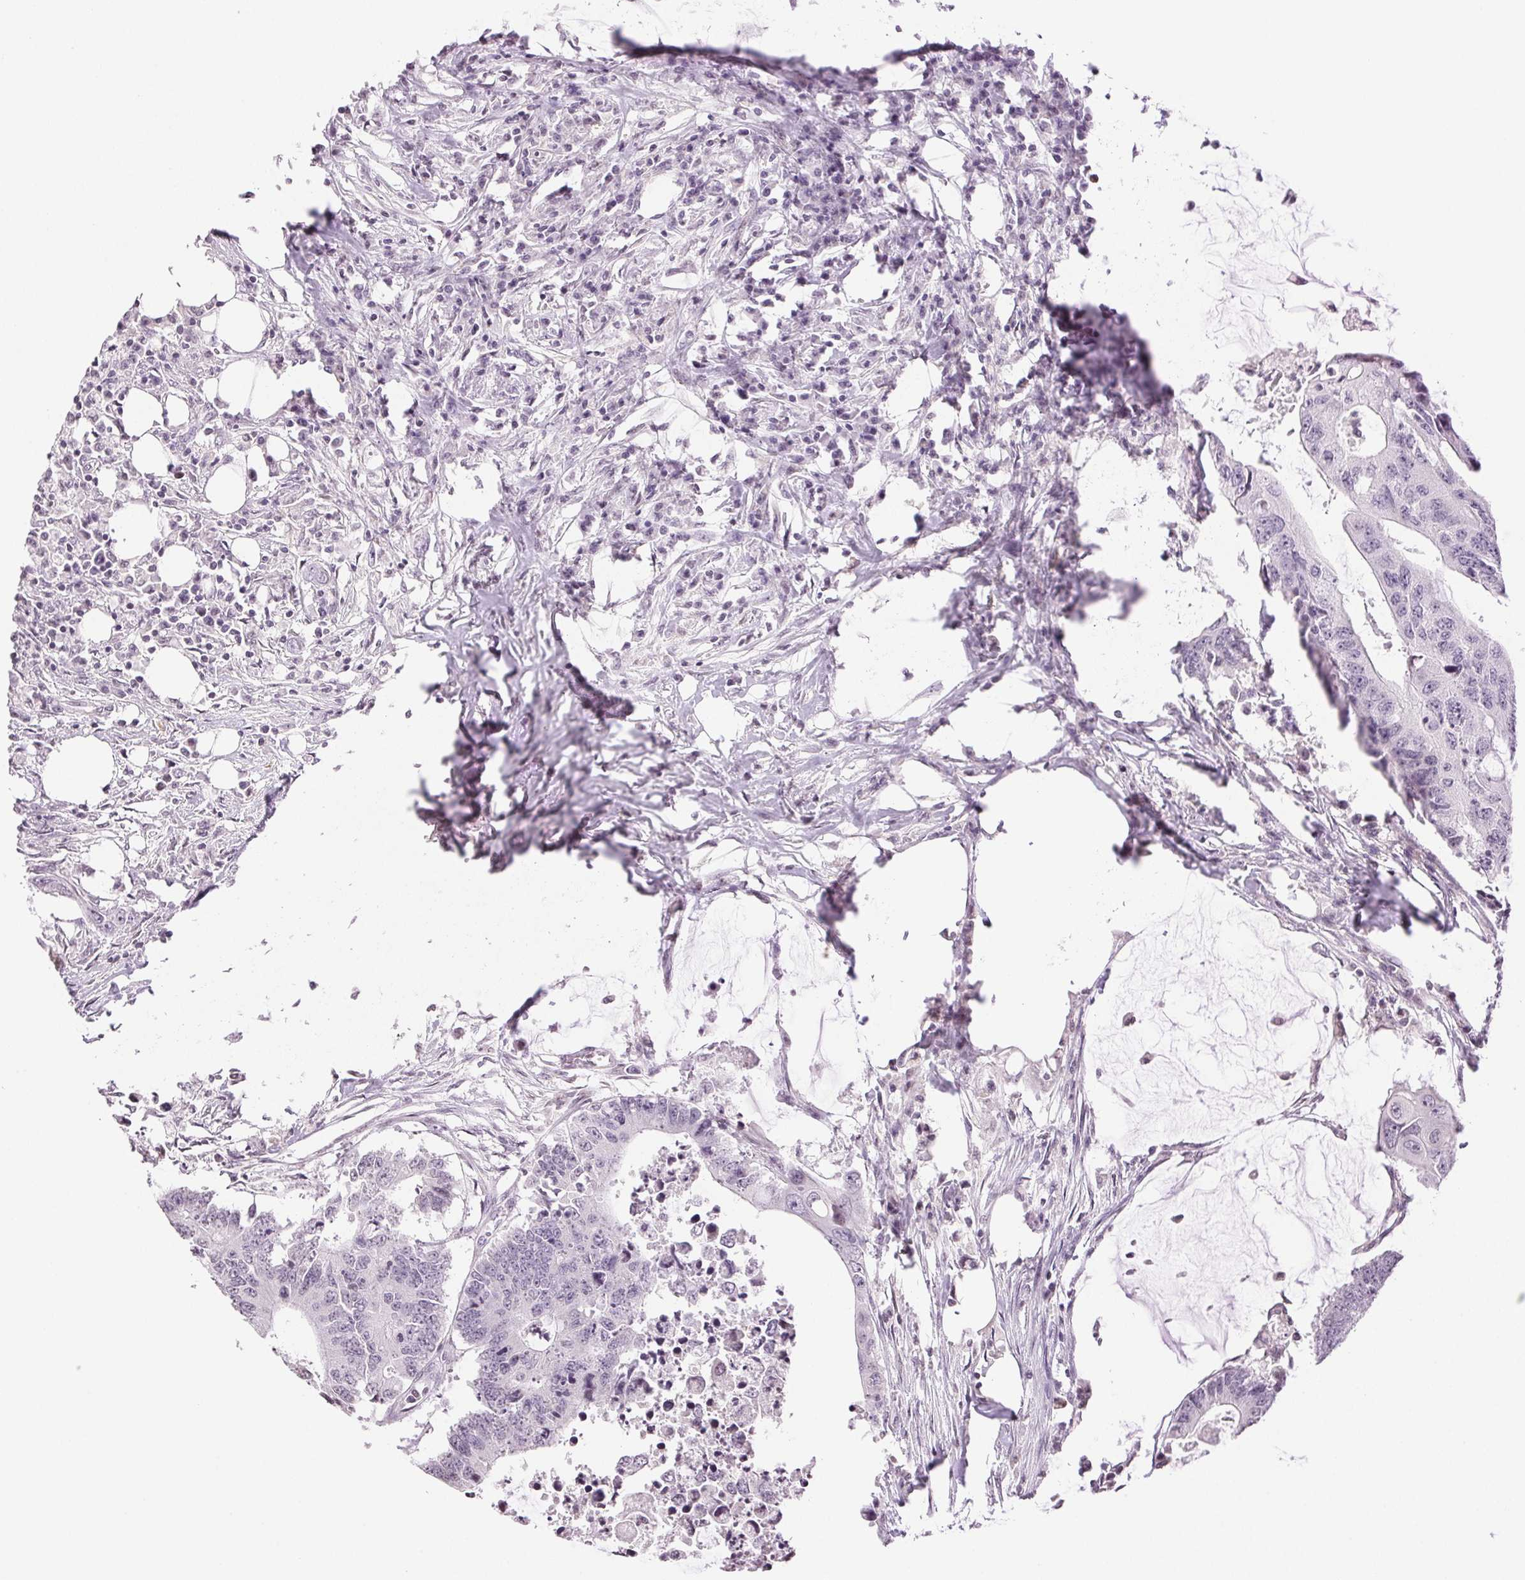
{"staining": {"intensity": "negative", "quantity": "none", "location": "none"}, "tissue": "colorectal cancer", "cell_type": "Tumor cells", "image_type": "cancer", "snomed": [{"axis": "morphology", "description": "Adenocarcinoma, NOS"}, {"axis": "topography", "description": "Colon"}], "caption": "Histopathology image shows no protein expression in tumor cells of colorectal cancer (adenocarcinoma) tissue.", "gene": "TNNT3", "patient": {"sex": "male", "age": 71}}